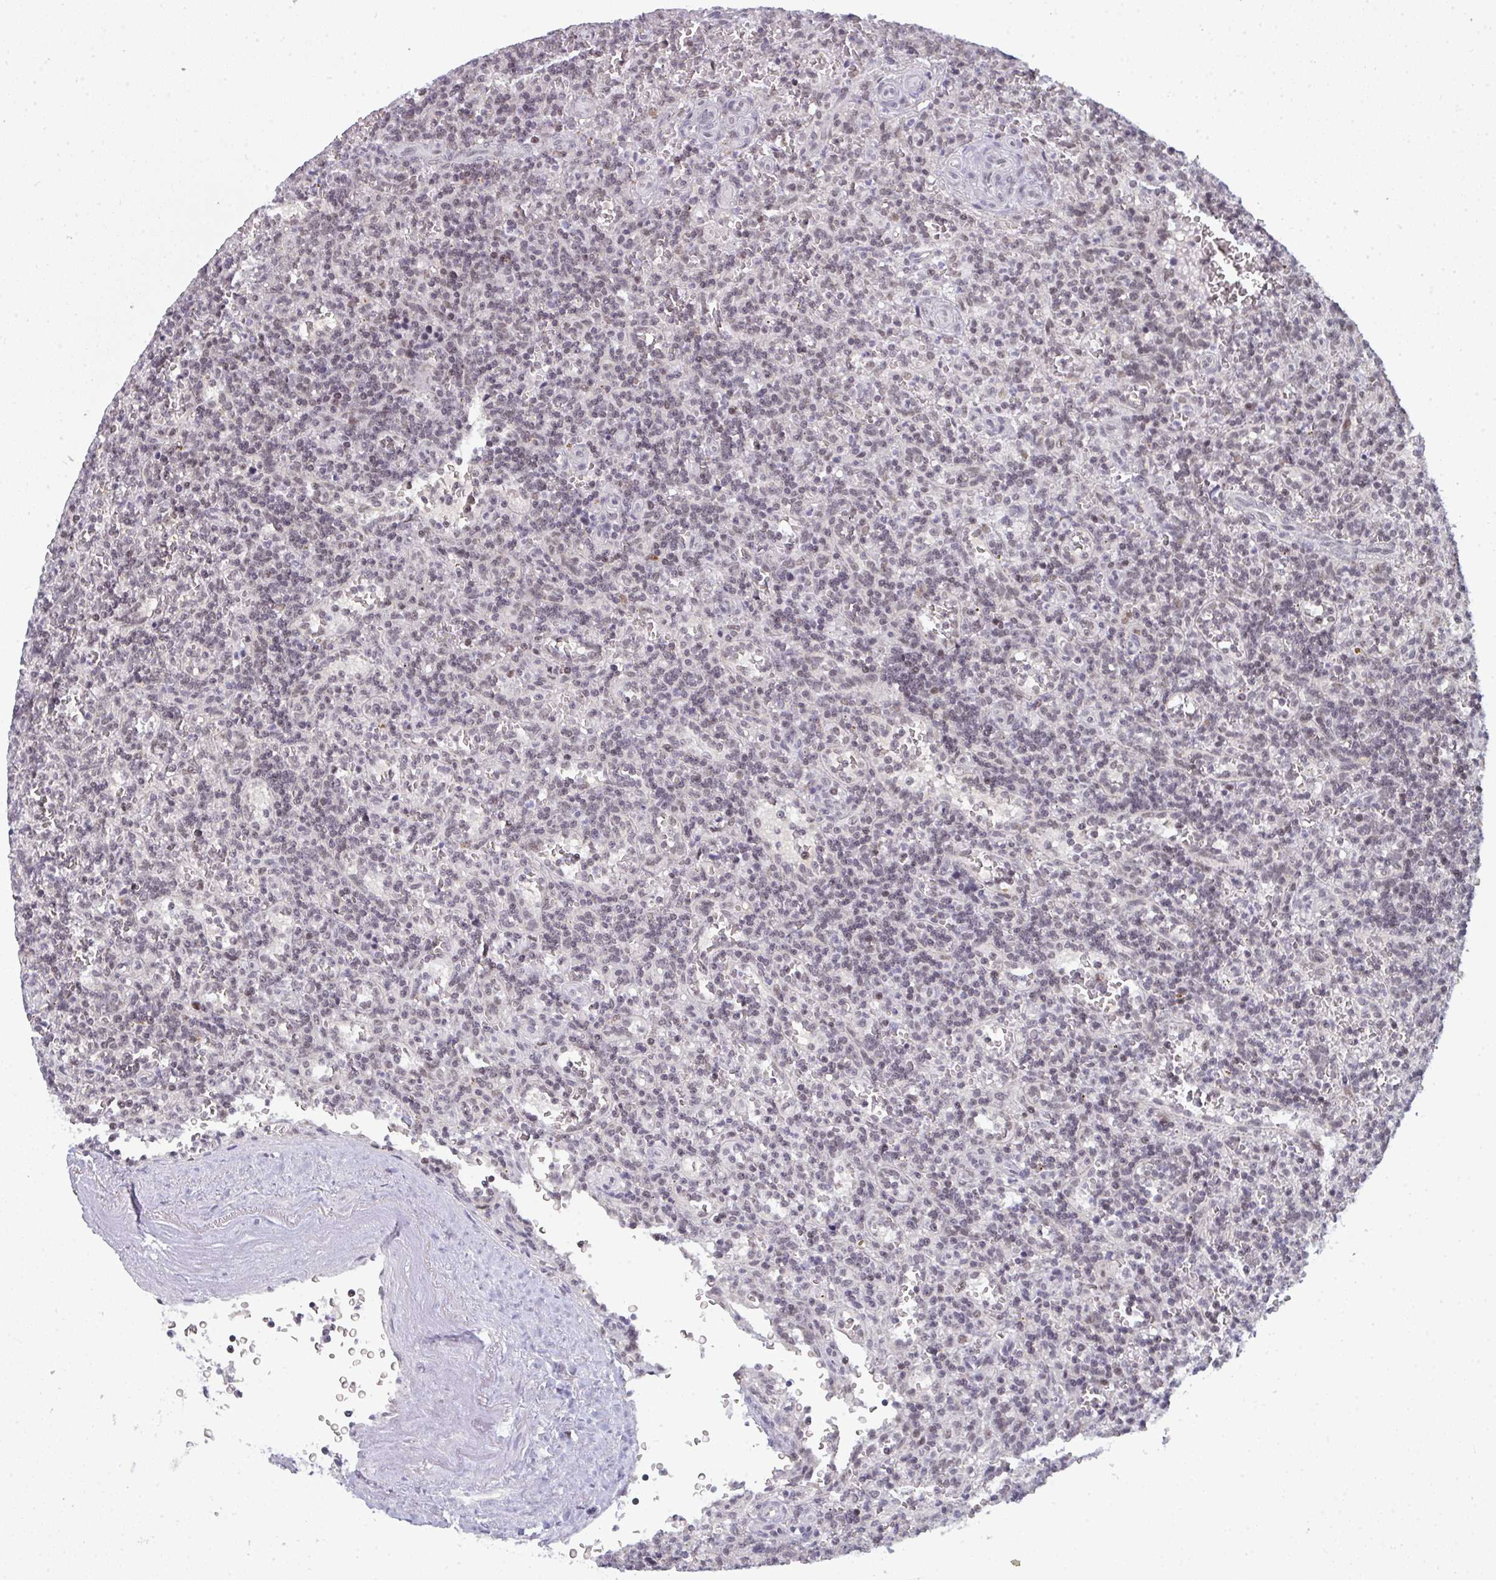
{"staining": {"intensity": "negative", "quantity": "none", "location": "none"}, "tissue": "lymphoma", "cell_type": "Tumor cells", "image_type": "cancer", "snomed": [{"axis": "morphology", "description": "Malignant lymphoma, non-Hodgkin's type, Low grade"}, {"axis": "topography", "description": "Spleen"}], "caption": "IHC of human low-grade malignant lymphoma, non-Hodgkin's type exhibits no staining in tumor cells.", "gene": "ATF1", "patient": {"sex": "male", "age": 73}}